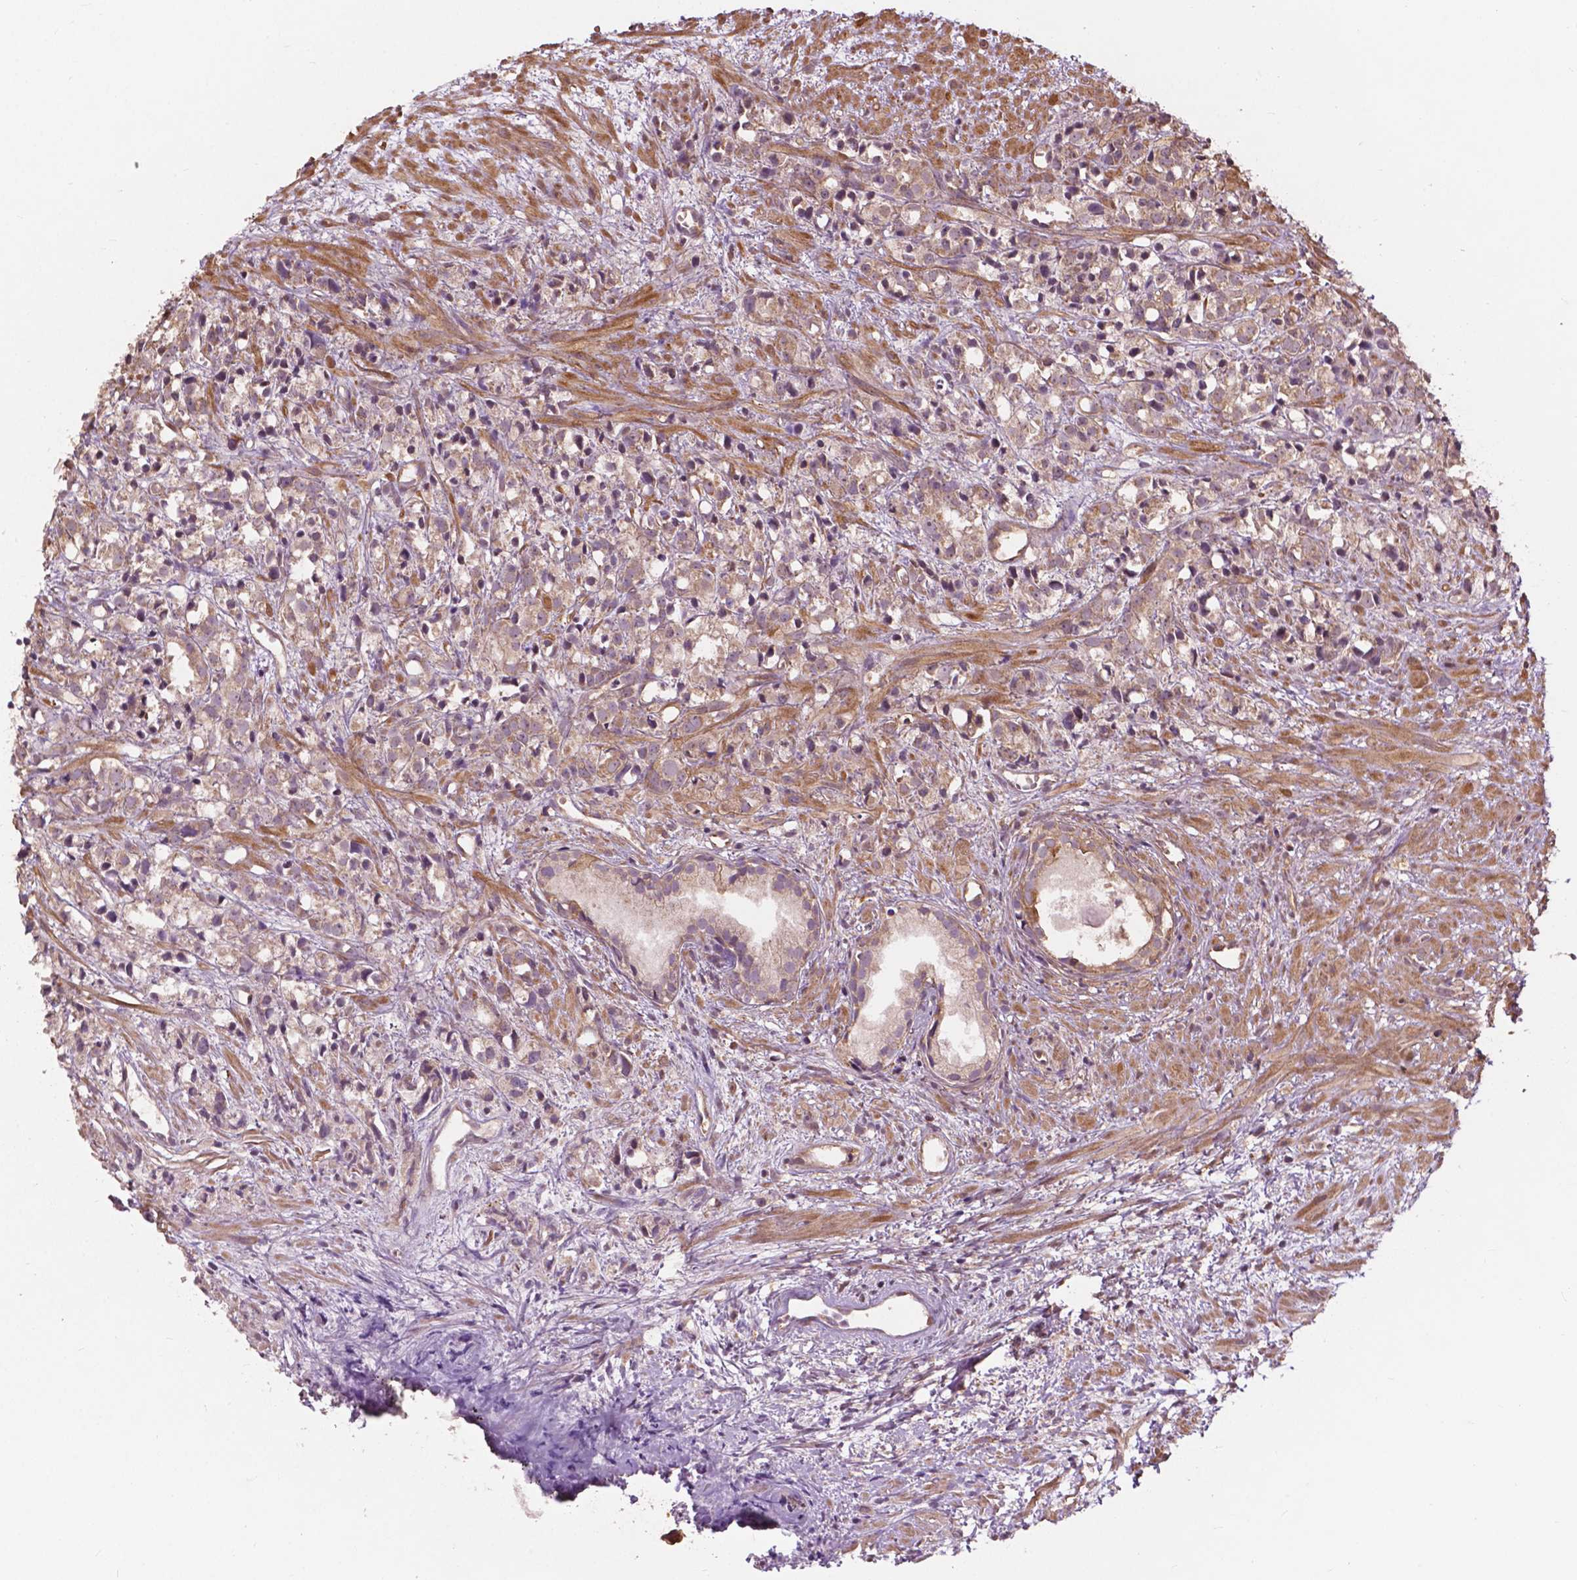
{"staining": {"intensity": "weak", "quantity": "25%-75%", "location": "cytoplasmic/membranous"}, "tissue": "prostate cancer", "cell_type": "Tumor cells", "image_type": "cancer", "snomed": [{"axis": "morphology", "description": "Adenocarcinoma, High grade"}, {"axis": "topography", "description": "Prostate"}], "caption": "Human prostate cancer stained with a protein marker displays weak staining in tumor cells.", "gene": "CDC42BPA", "patient": {"sex": "male", "age": 79}}